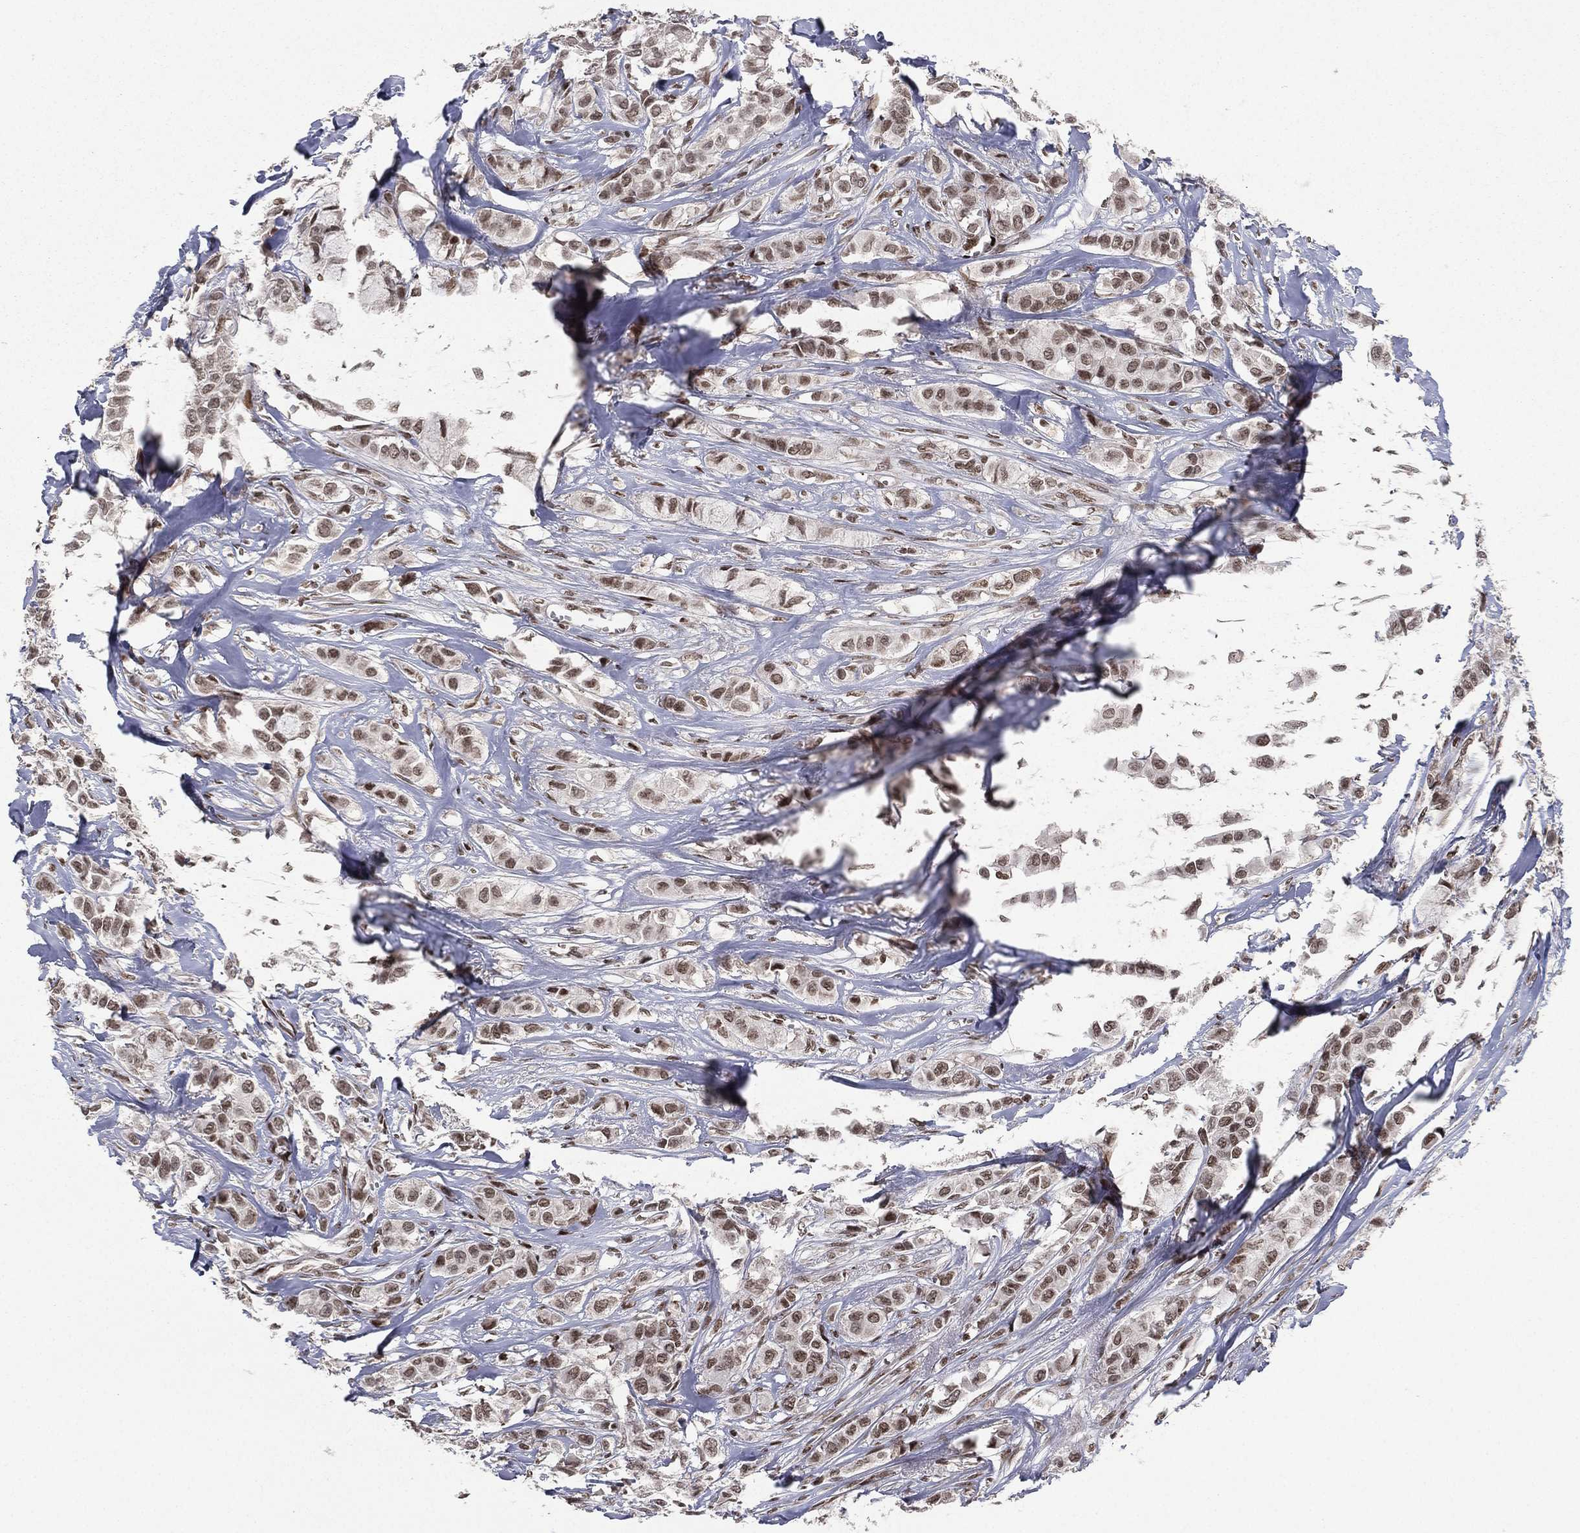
{"staining": {"intensity": "moderate", "quantity": ">75%", "location": "nuclear"}, "tissue": "breast cancer", "cell_type": "Tumor cells", "image_type": "cancer", "snomed": [{"axis": "morphology", "description": "Duct carcinoma"}, {"axis": "topography", "description": "Breast"}], "caption": "DAB immunohistochemical staining of breast invasive ductal carcinoma reveals moderate nuclear protein staining in about >75% of tumor cells. (DAB (3,3'-diaminobenzidine) = brown stain, brightfield microscopy at high magnification).", "gene": "RTF1", "patient": {"sex": "female", "age": 85}}